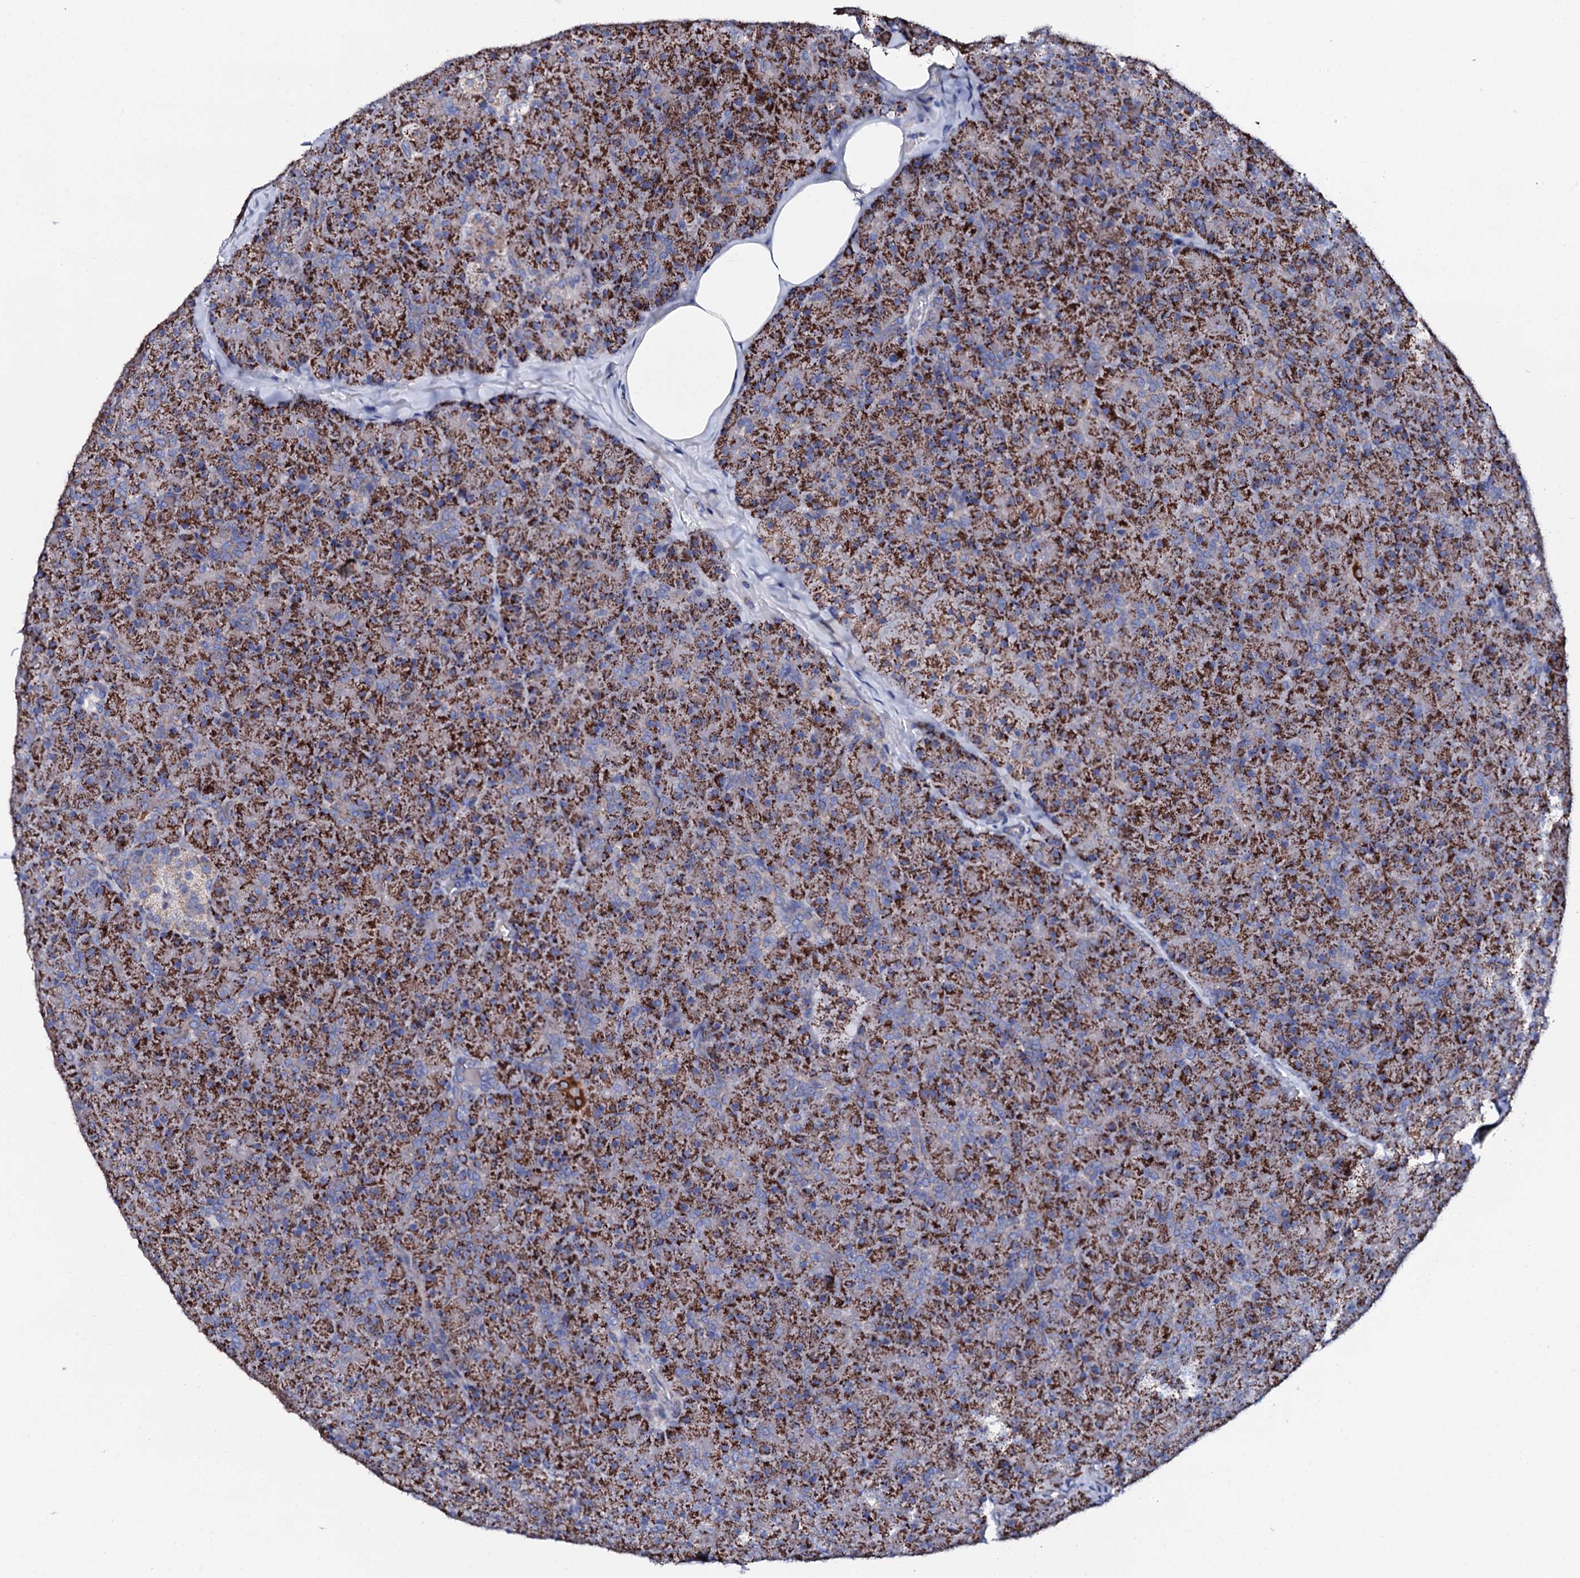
{"staining": {"intensity": "strong", "quantity": "25%-75%", "location": "cytoplasmic/membranous"}, "tissue": "pancreas", "cell_type": "Exocrine glandular cells", "image_type": "normal", "snomed": [{"axis": "morphology", "description": "Normal tissue, NOS"}, {"axis": "topography", "description": "Pancreas"}], "caption": "Human pancreas stained with a brown dye shows strong cytoplasmic/membranous positive positivity in approximately 25%-75% of exocrine glandular cells.", "gene": "TCAF2C", "patient": {"sex": "male", "age": 36}}